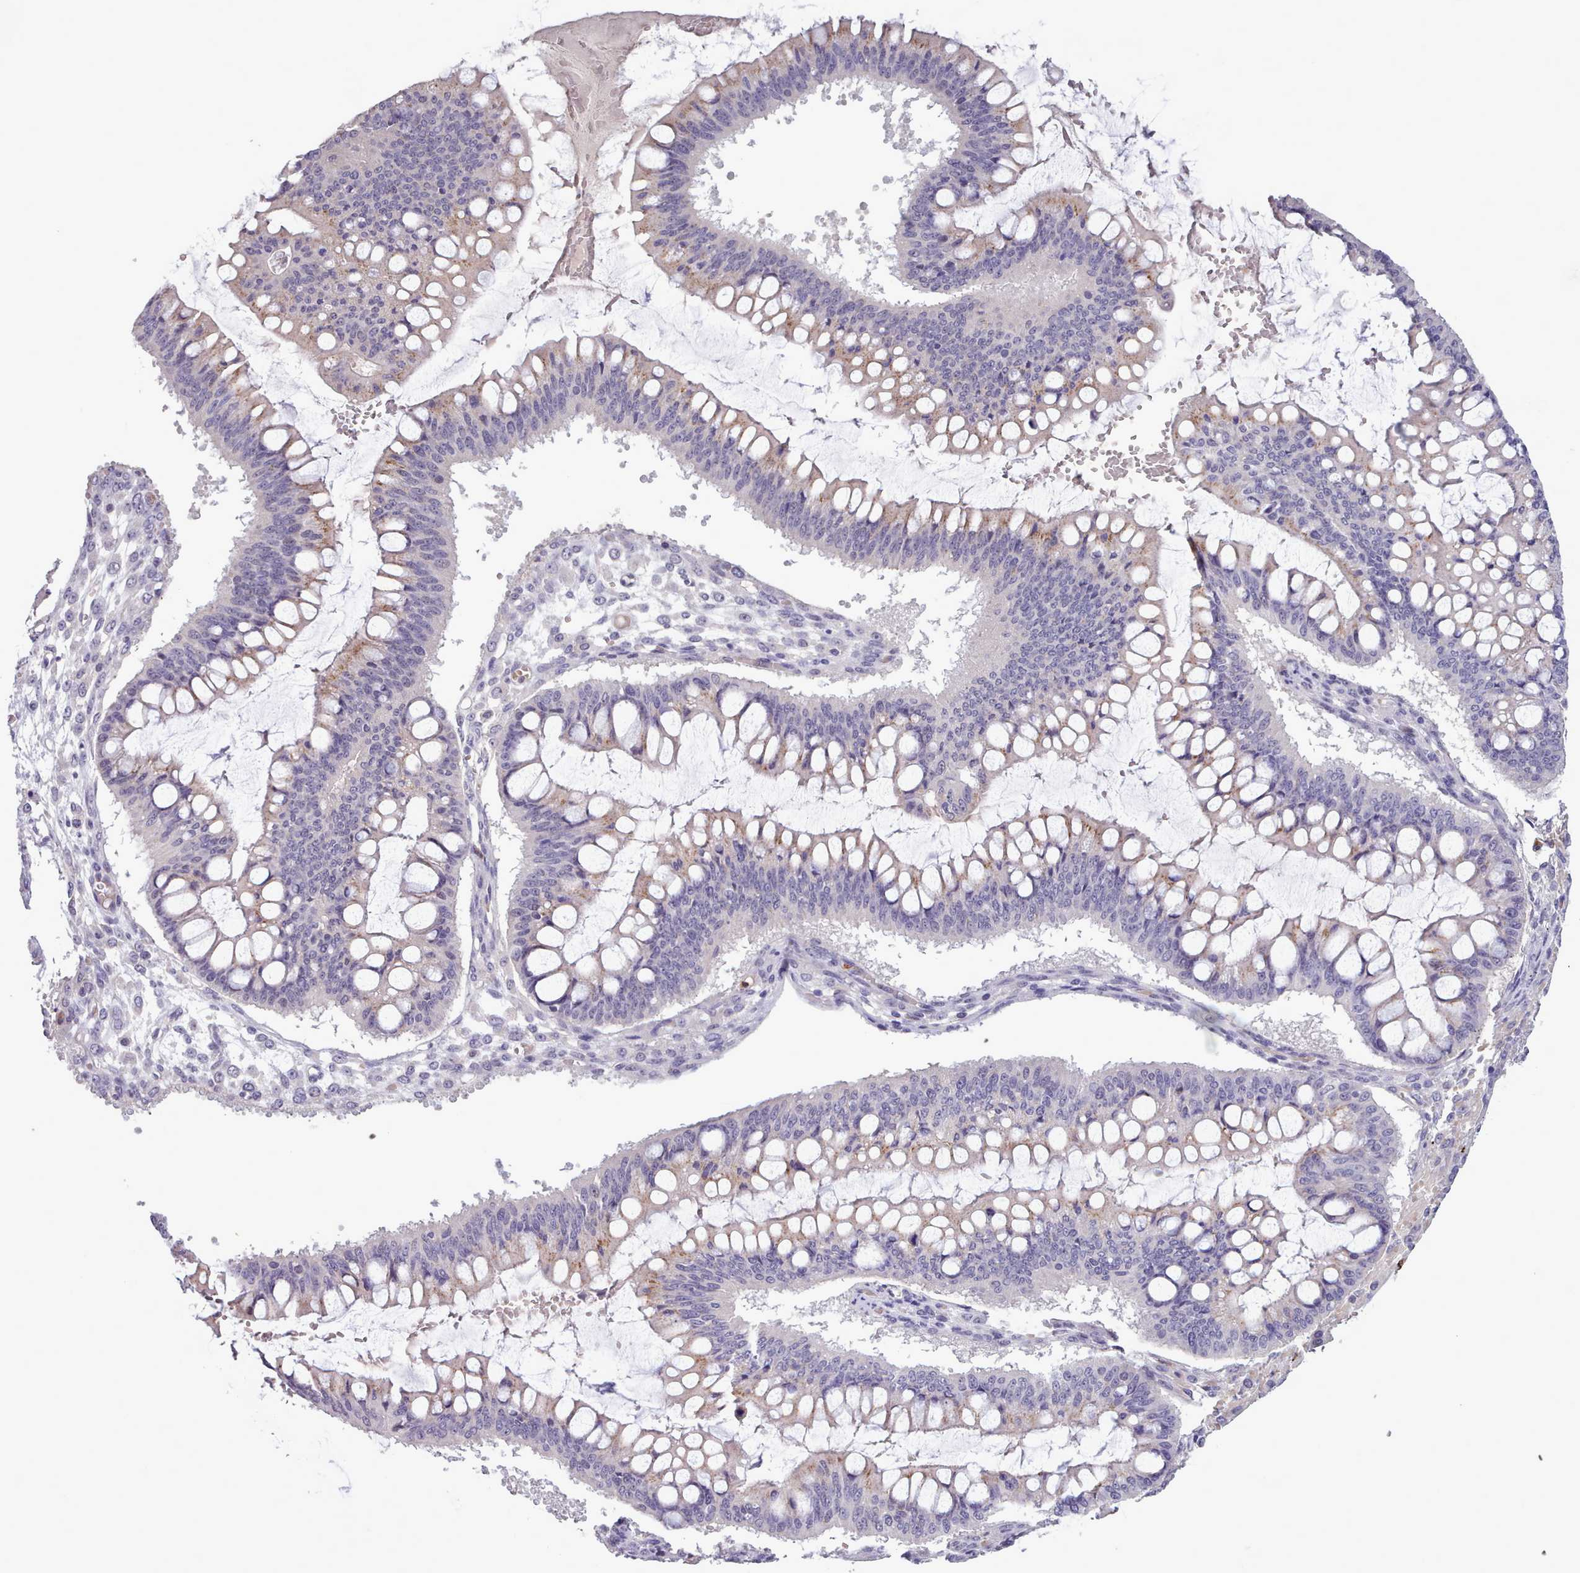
{"staining": {"intensity": "weak", "quantity": "25%-75%", "location": "cytoplasmic/membranous"}, "tissue": "ovarian cancer", "cell_type": "Tumor cells", "image_type": "cancer", "snomed": [{"axis": "morphology", "description": "Cystadenocarcinoma, mucinous, NOS"}, {"axis": "topography", "description": "Ovary"}], "caption": "Immunohistochemistry photomicrograph of human ovarian cancer stained for a protein (brown), which displays low levels of weak cytoplasmic/membranous positivity in approximately 25%-75% of tumor cells.", "gene": "KCTD16", "patient": {"sex": "female", "age": 73}}